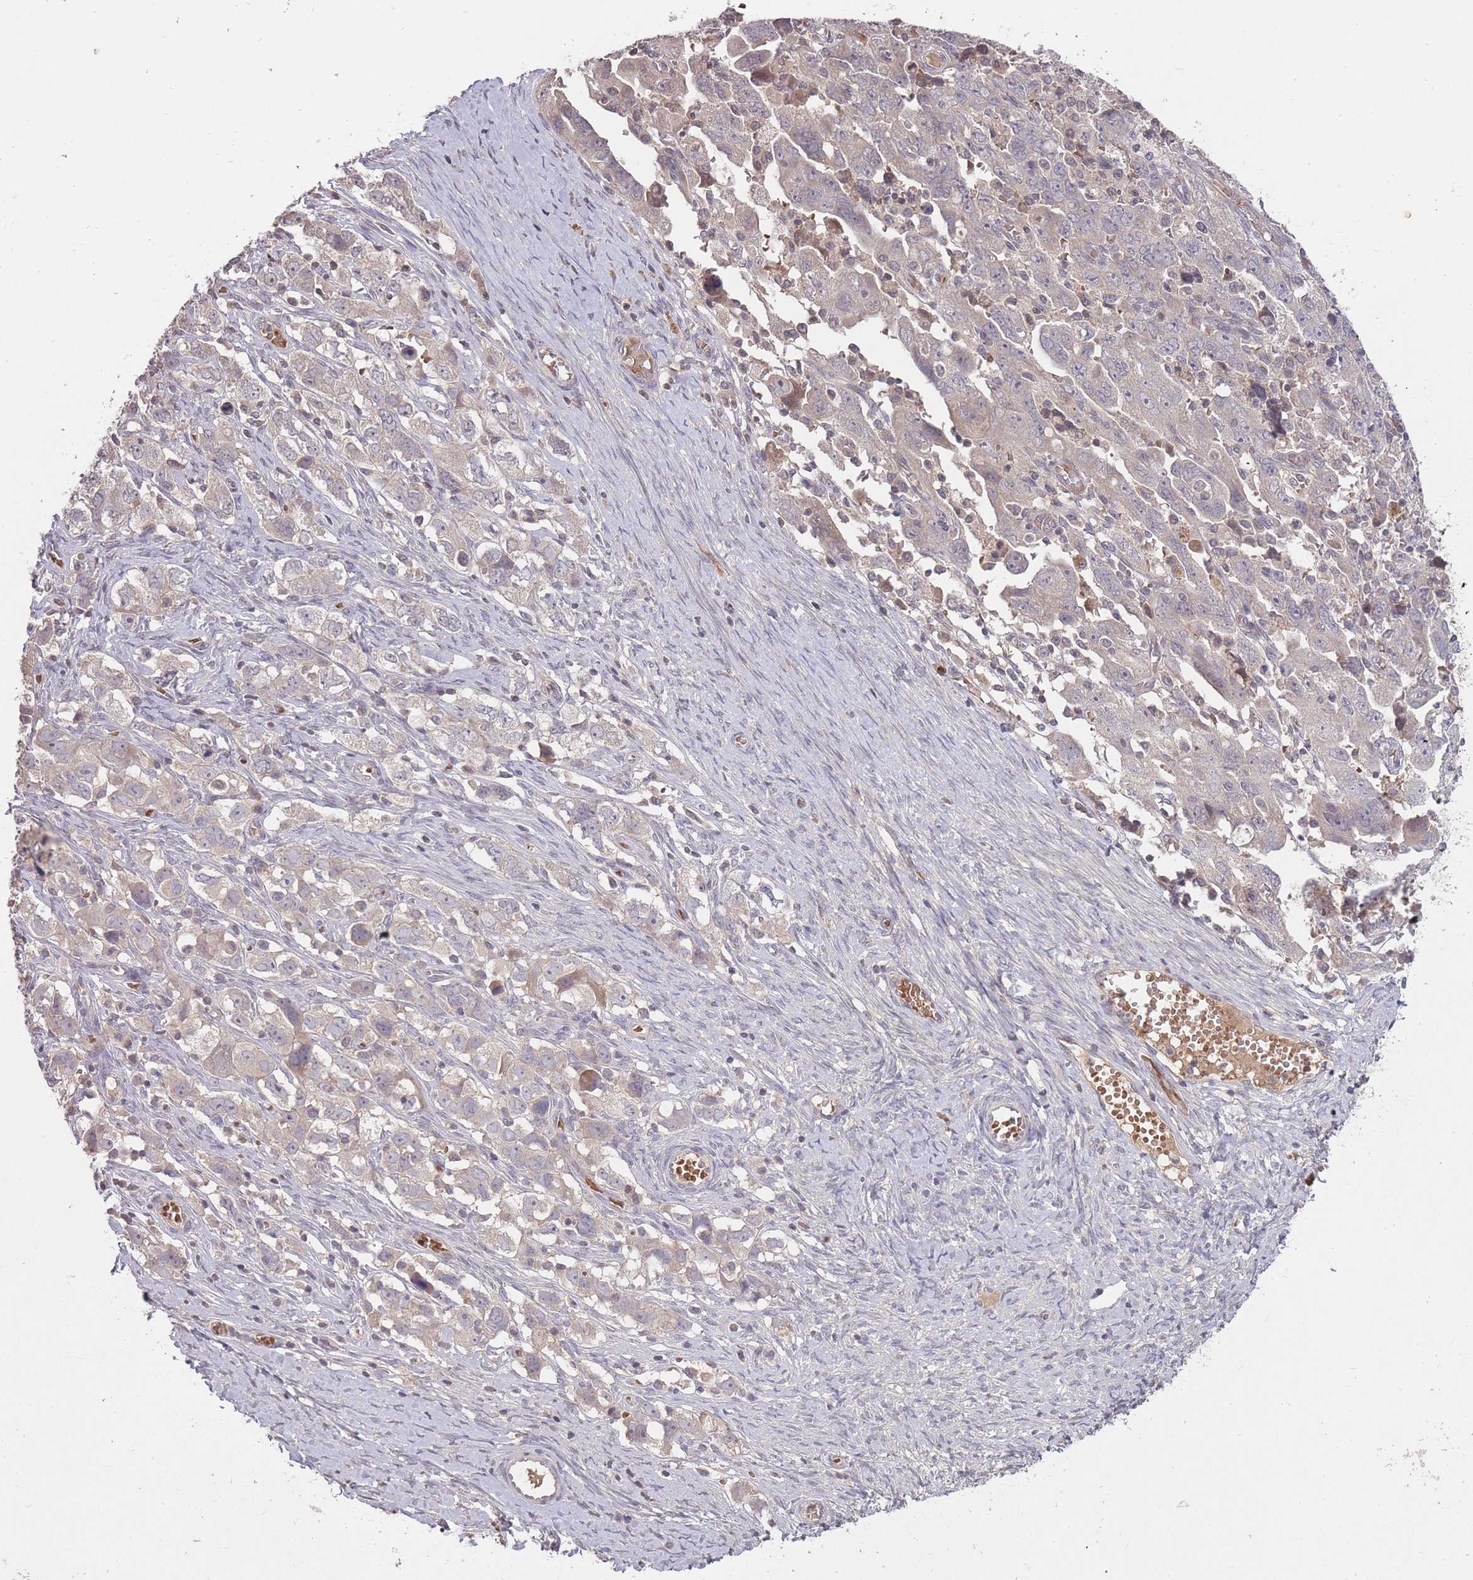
{"staining": {"intensity": "negative", "quantity": "none", "location": "none"}, "tissue": "ovarian cancer", "cell_type": "Tumor cells", "image_type": "cancer", "snomed": [{"axis": "morphology", "description": "Carcinoma, NOS"}, {"axis": "morphology", "description": "Cystadenocarcinoma, serous, NOS"}, {"axis": "topography", "description": "Ovary"}], "caption": "An immunohistochemistry histopathology image of ovarian cancer (carcinoma) is shown. There is no staining in tumor cells of ovarian cancer (carcinoma).", "gene": "ADCYAP1R1", "patient": {"sex": "female", "age": 69}}